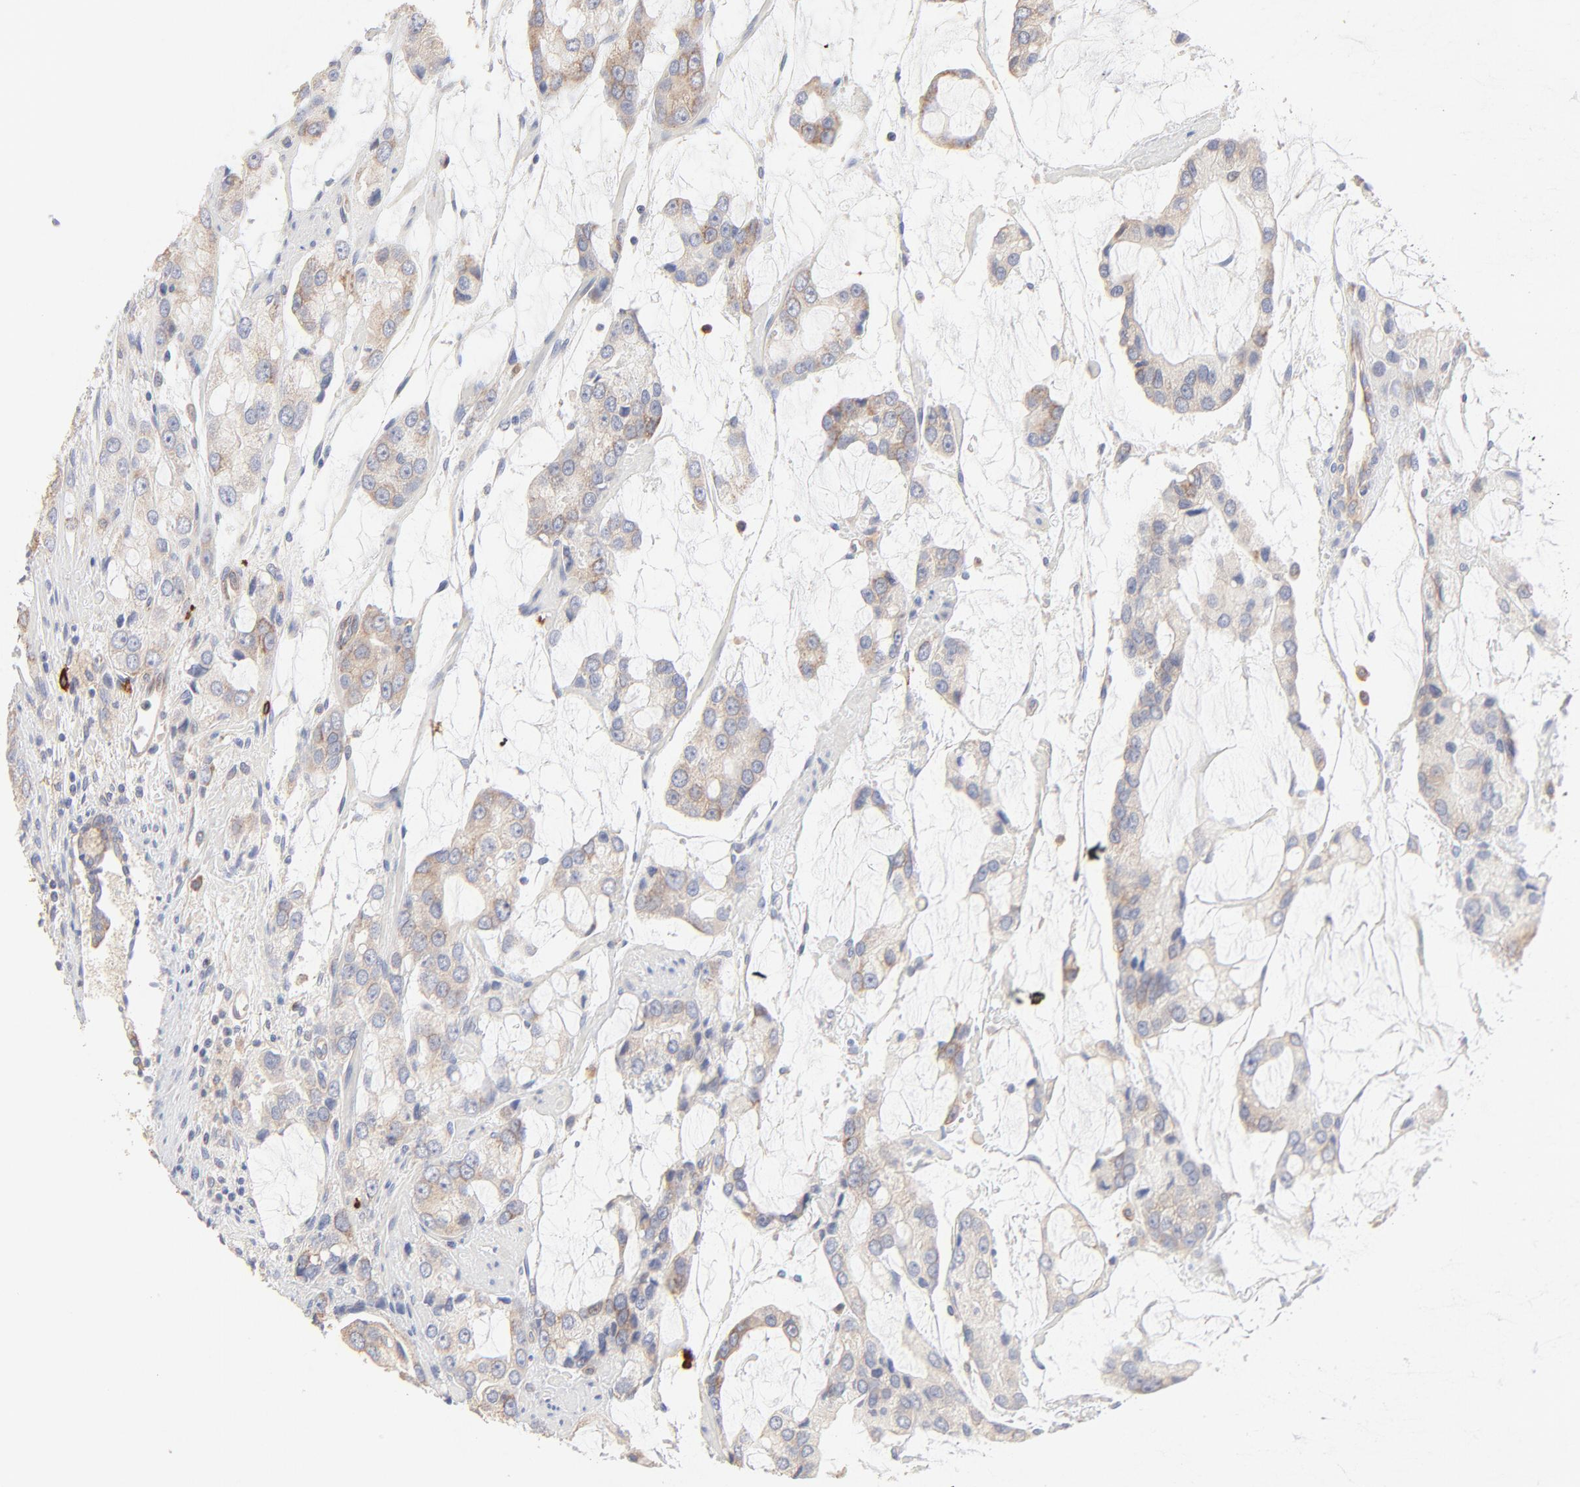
{"staining": {"intensity": "weak", "quantity": "<25%", "location": "cytoplasmic/membranous"}, "tissue": "prostate cancer", "cell_type": "Tumor cells", "image_type": "cancer", "snomed": [{"axis": "morphology", "description": "Adenocarcinoma, High grade"}, {"axis": "topography", "description": "Prostate"}], "caption": "This is an immunohistochemistry histopathology image of prostate cancer (high-grade adenocarcinoma). There is no staining in tumor cells.", "gene": "SPTB", "patient": {"sex": "male", "age": 67}}